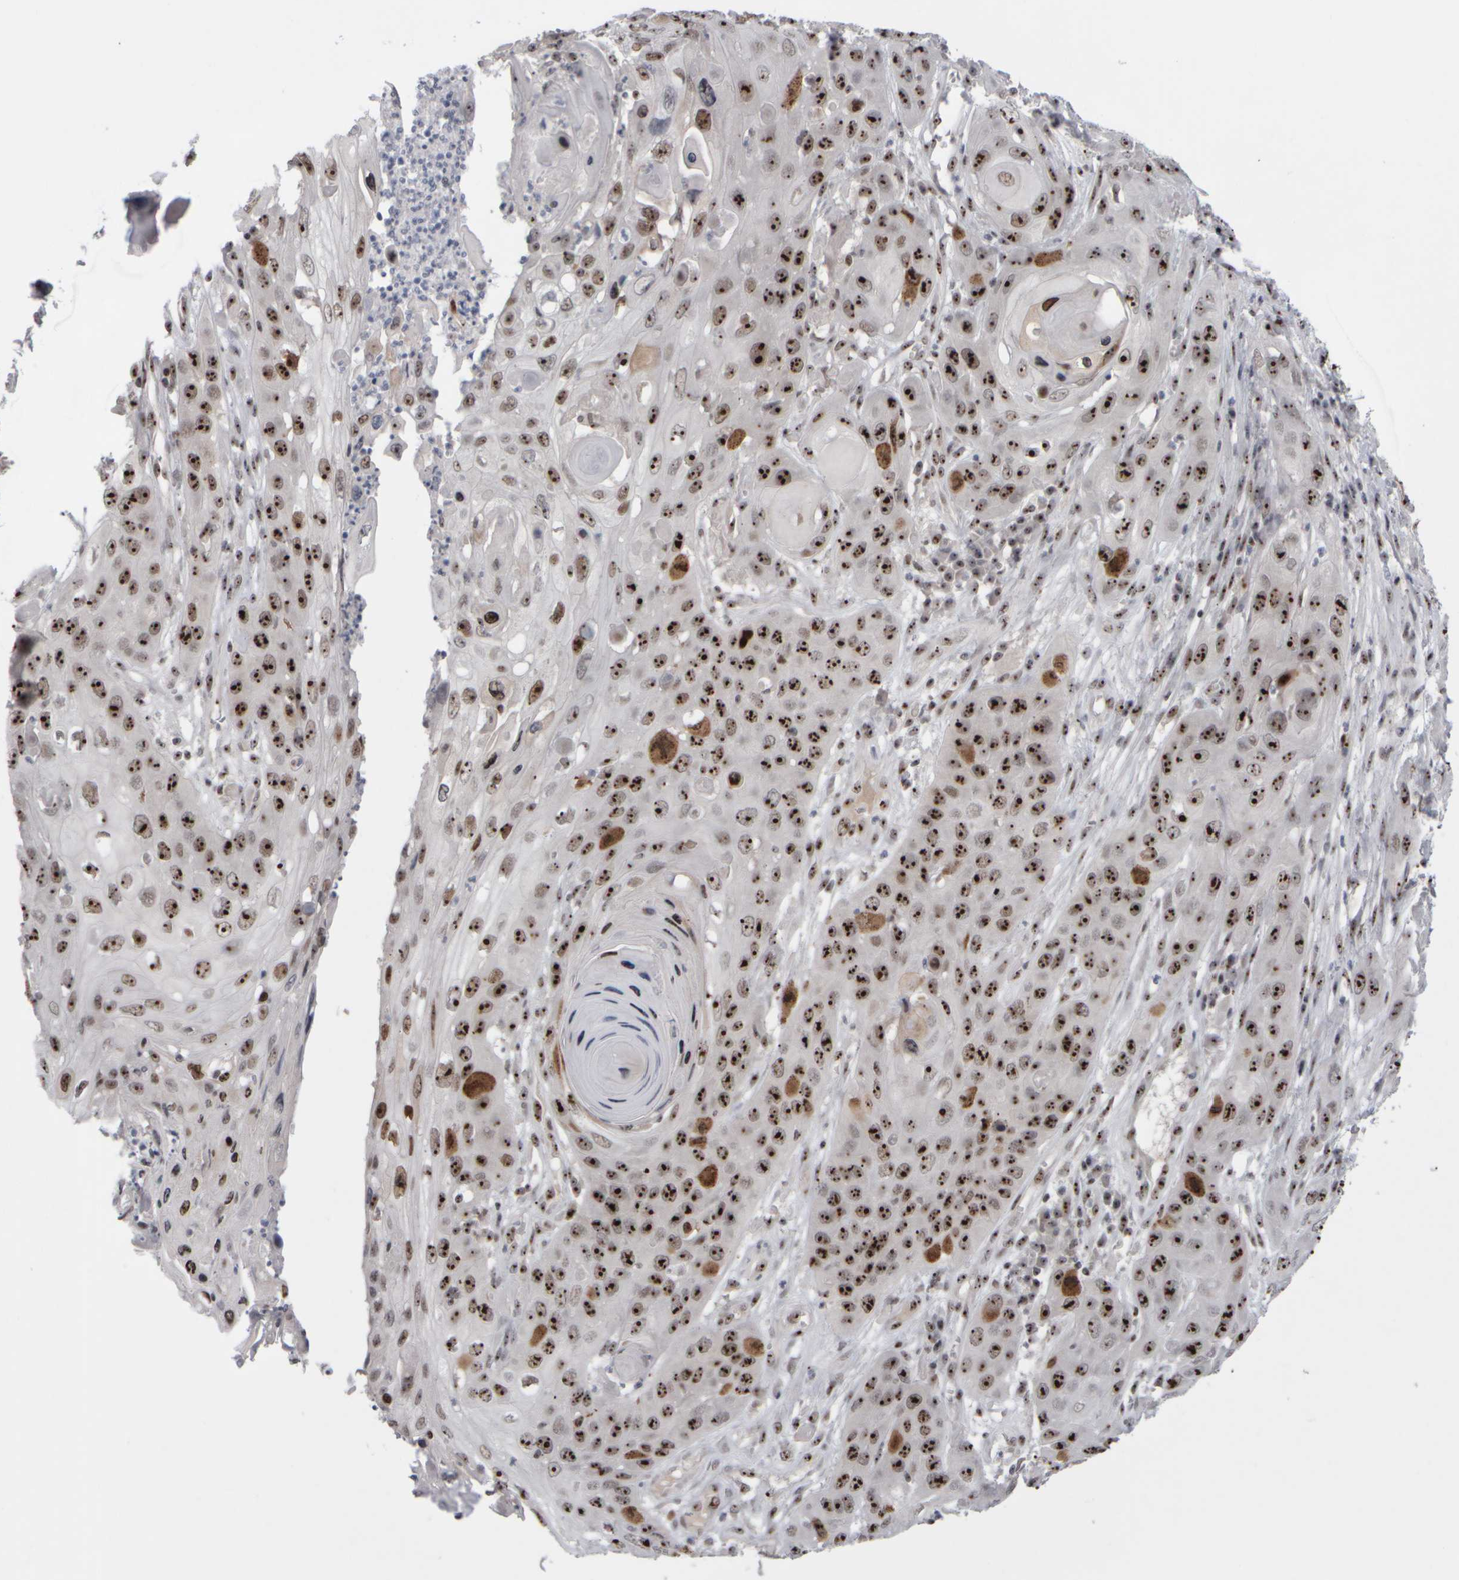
{"staining": {"intensity": "strong", "quantity": ">75%", "location": "nuclear"}, "tissue": "skin cancer", "cell_type": "Tumor cells", "image_type": "cancer", "snomed": [{"axis": "morphology", "description": "Squamous cell carcinoma, NOS"}, {"axis": "topography", "description": "Skin"}], "caption": "Human squamous cell carcinoma (skin) stained for a protein (brown) displays strong nuclear positive staining in approximately >75% of tumor cells.", "gene": "SURF6", "patient": {"sex": "male", "age": 55}}